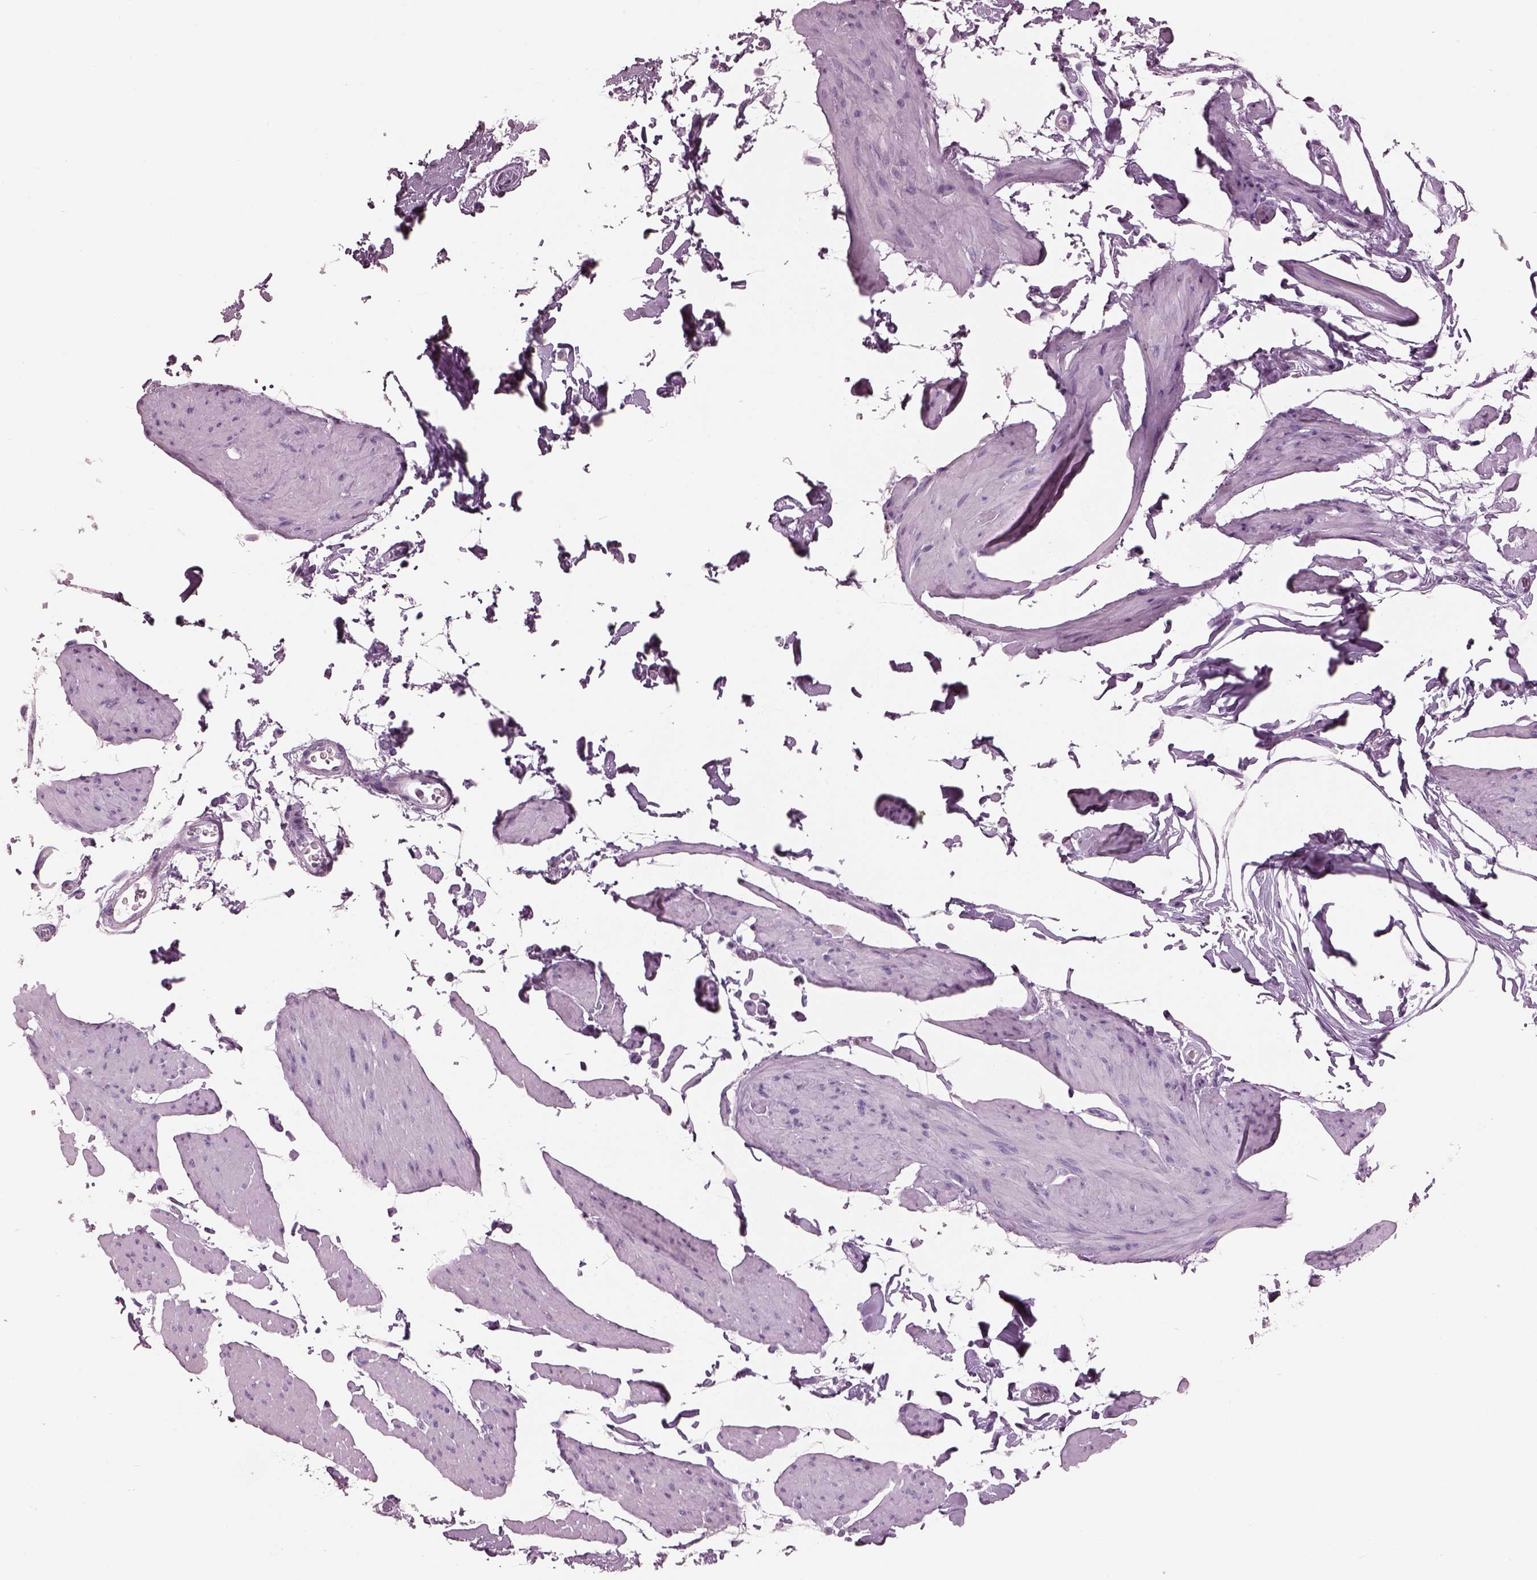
{"staining": {"intensity": "negative", "quantity": "none", "location": "none"}, "tissue": "smooth muscle", "cell_type": "Smooth muscle cells", "image_type": "normal", "snomed": [{"axis": "morphology", "description": "Normal tissue, NOS"}, {"axis": "topography", "description": "Adipose tissue"}, {"axis": "topography", "description": "Smooth muscle"}, {"axis": "topography", "description": "Peripheral nerve tissue"}], "caption": "IHC micrograph of benign human smooth muscle stained for a protein (brown), which demonstrates no expression in smooth muscle cells. (Brightfield microscopy of DAB IHC at high magnification).", "gene": "HYDIN", "patient": {"sex": "male", "age": 83}}